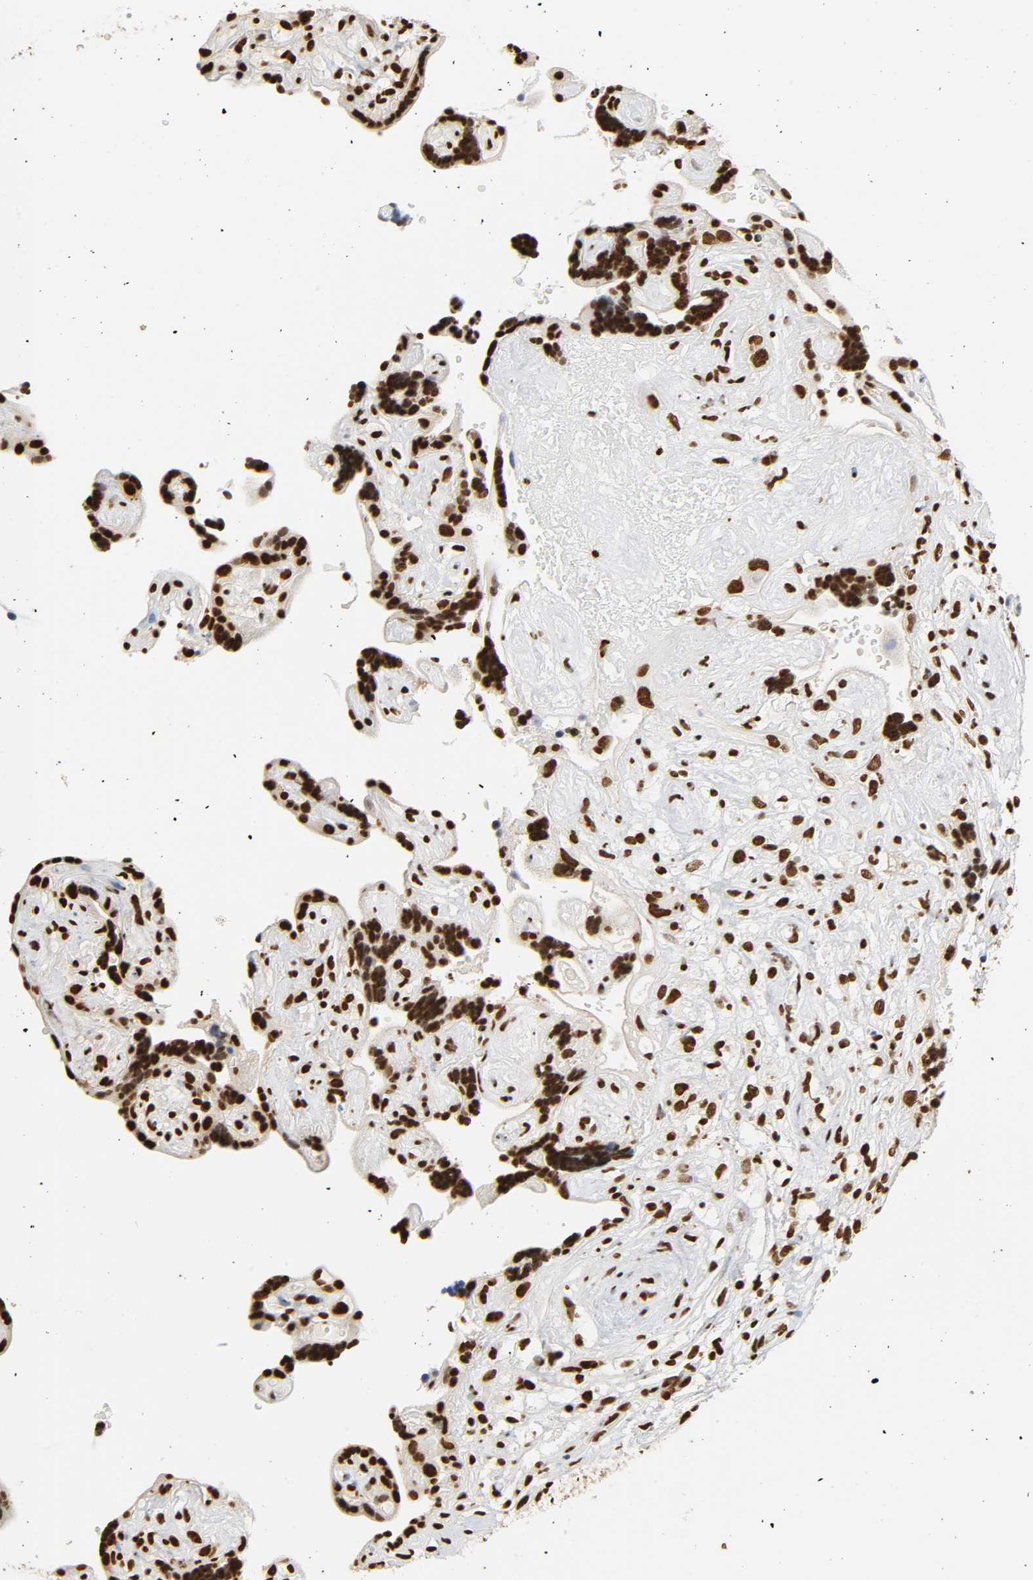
{"staining": {"intensity": "strong", "quantity": ">75%", "location": "nuclear"}, "tissue": "placenta", "cell_type": "Decidual cells", "image_type": "normal", "snomed": [{"axis": "morphology", "description": "Normal tissue, NOS"}, {"axis": "topography", "description": "Placenta"}], "caption": "Strong nuclear protein expression is present in approximately >75% of decidual cells in placenta. (DAB (3,3'-diaminobenzidine) IHC, brown staining for protein, blue staining for nuclei).", "gene": "HNRNPC", "patient": {"sex": "female", "age": 30}}